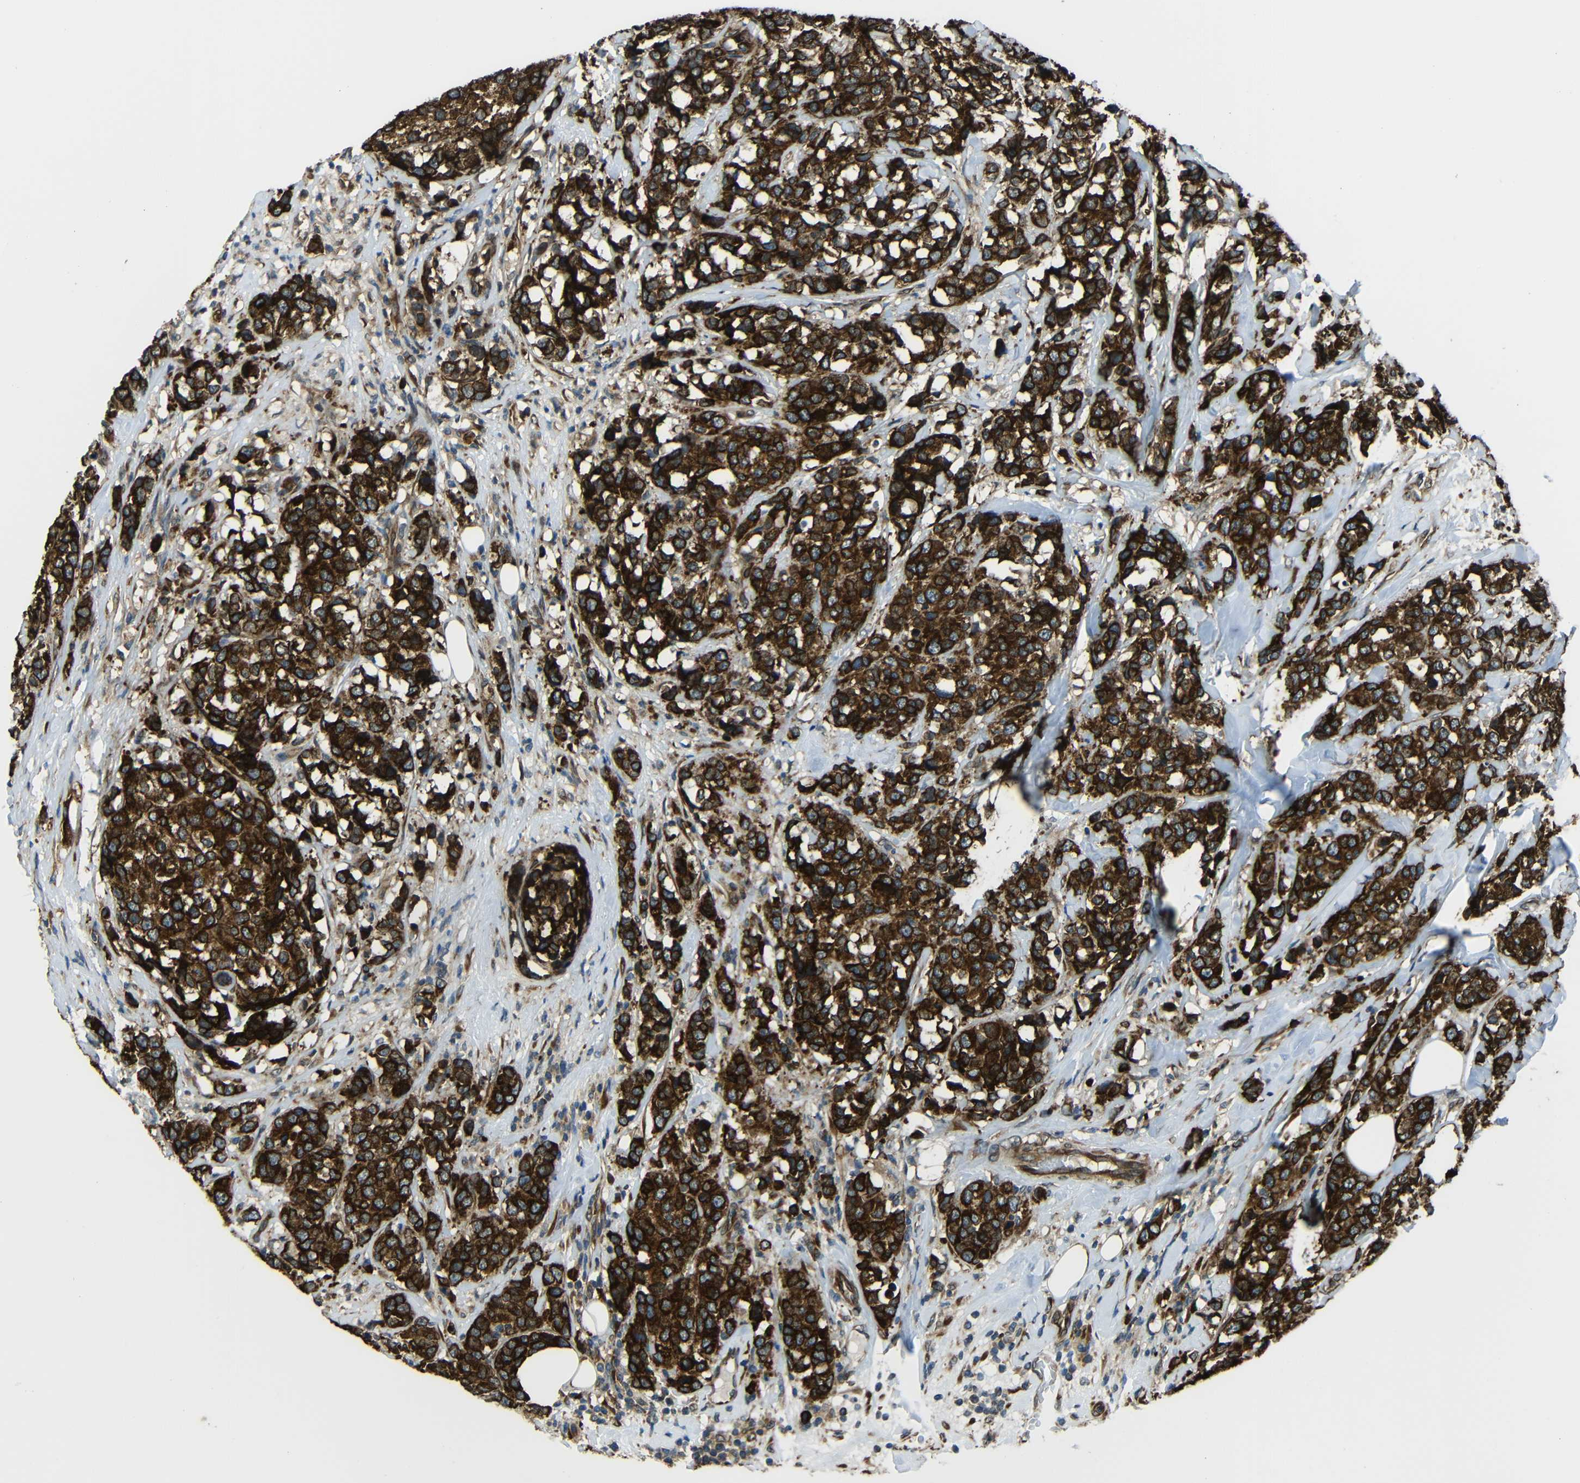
{"staining": {"intensity": "strong", "quantity": ">75%", "location": "cytoplasmic/membranous"}, "tissue": "breast cancer", "cell_type": "Tumor cells", "image_type": "cancer", "snomed": [{"axis": "morphology", "description": "Lobular carcinoma"}, {"axis": "topography", "description": "Breast"}], "caption": "This photomicrograph demonstrates immunohistochemistry (IHC) staining of human breast cancer (lobular carcinoma), with high strong cytoplasmic/membranous expression in about >75% of tumor cells.", "gene": "VAPB", "patient": {"sex": "female", "age": 59}}